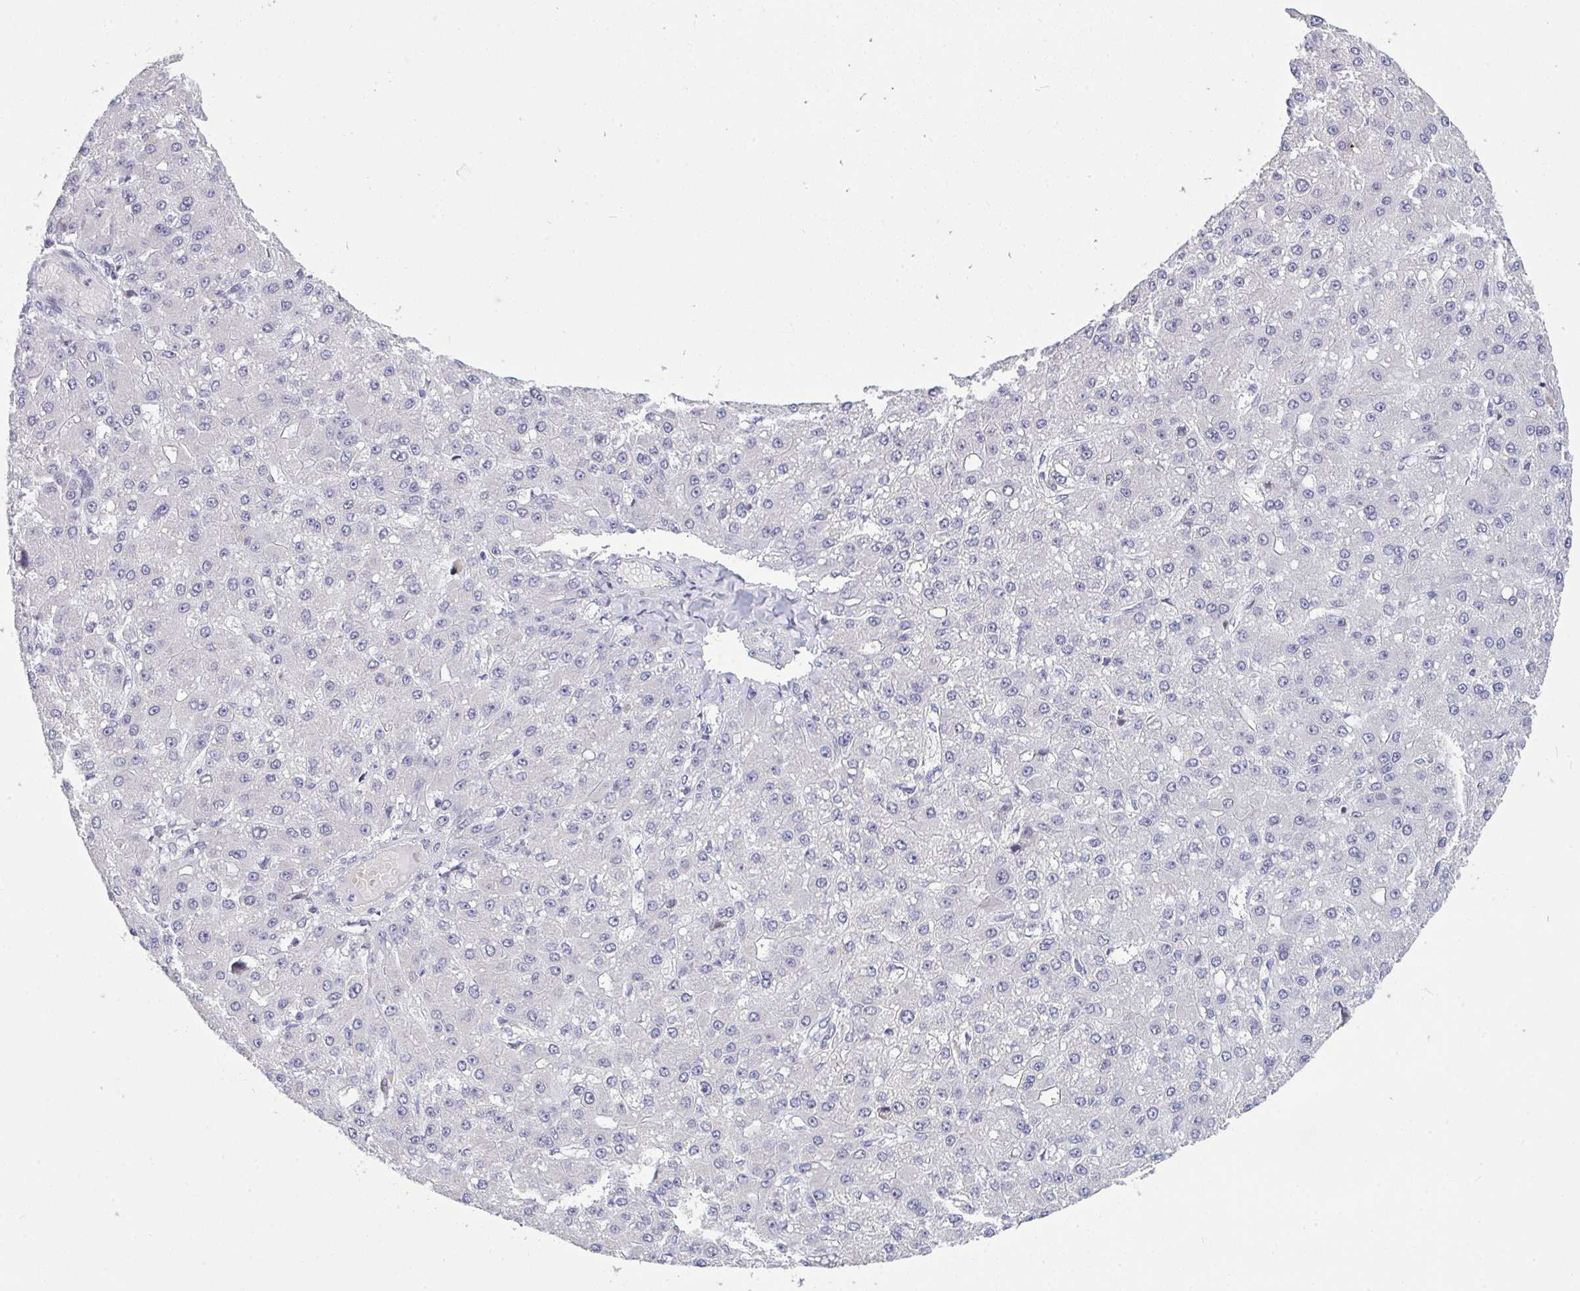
{"staining": {"intensity": "negative", "quantity": "none", "location": "none"}, "tissue": "liver cancer", "cell_type": "Tumor cells", "image_type": "cancer", "snomed": [{"axis": "morphology", "description": "Carcinoma, Hepatocellular, NOS"}, {"axis": "topography", "description": "Liver"}], "caption": "Hepatocellular carcinoma (liver) was stained to show a protein in brown. There is no significant expression in tumor cells.", "gene": "PLPPR3", "patient": {"sex": "male", "age": 67}}